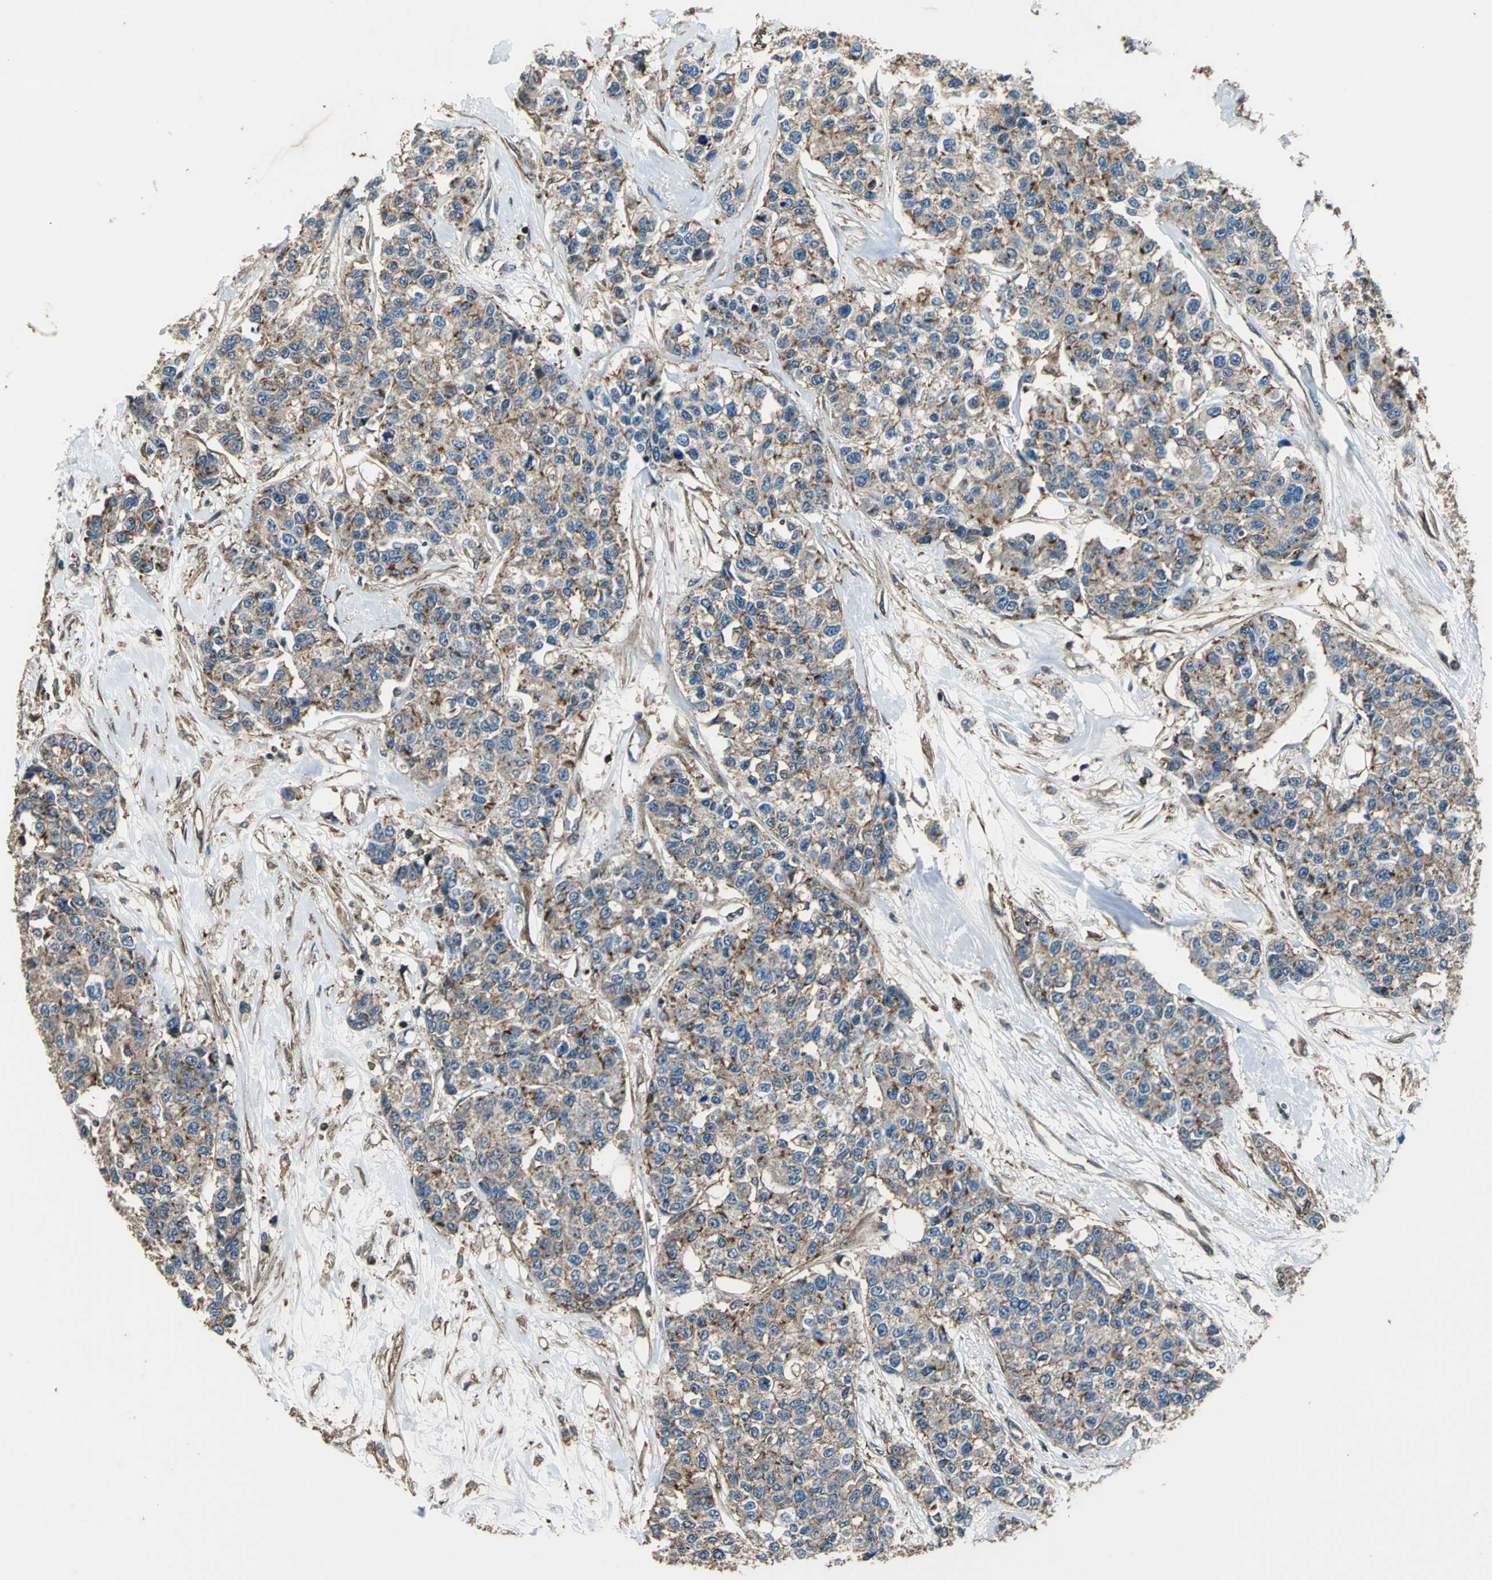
{"staining": {"intensity": "strong", "quantity": ">75%", "location": "cytoplasmic/membranous"}, "tissue": "breast cancer", "cell_type": "Tumor cells", "image_type": "cancer", "snomed": [{"axis": "morphology", "description": "Duct carcinoma"}, {"axis": "topography", "description": "Breast"}], "caption": "The image demonstrates immunohistochemical staining of breast cancer (infiltrating ductal carcinoma). There is strong cytoplasmic/membranous staining is appreciated in approximately >75% of tumor cells.", "gene": "PARVA", "patient": {"sex": "female", "age": 51}}